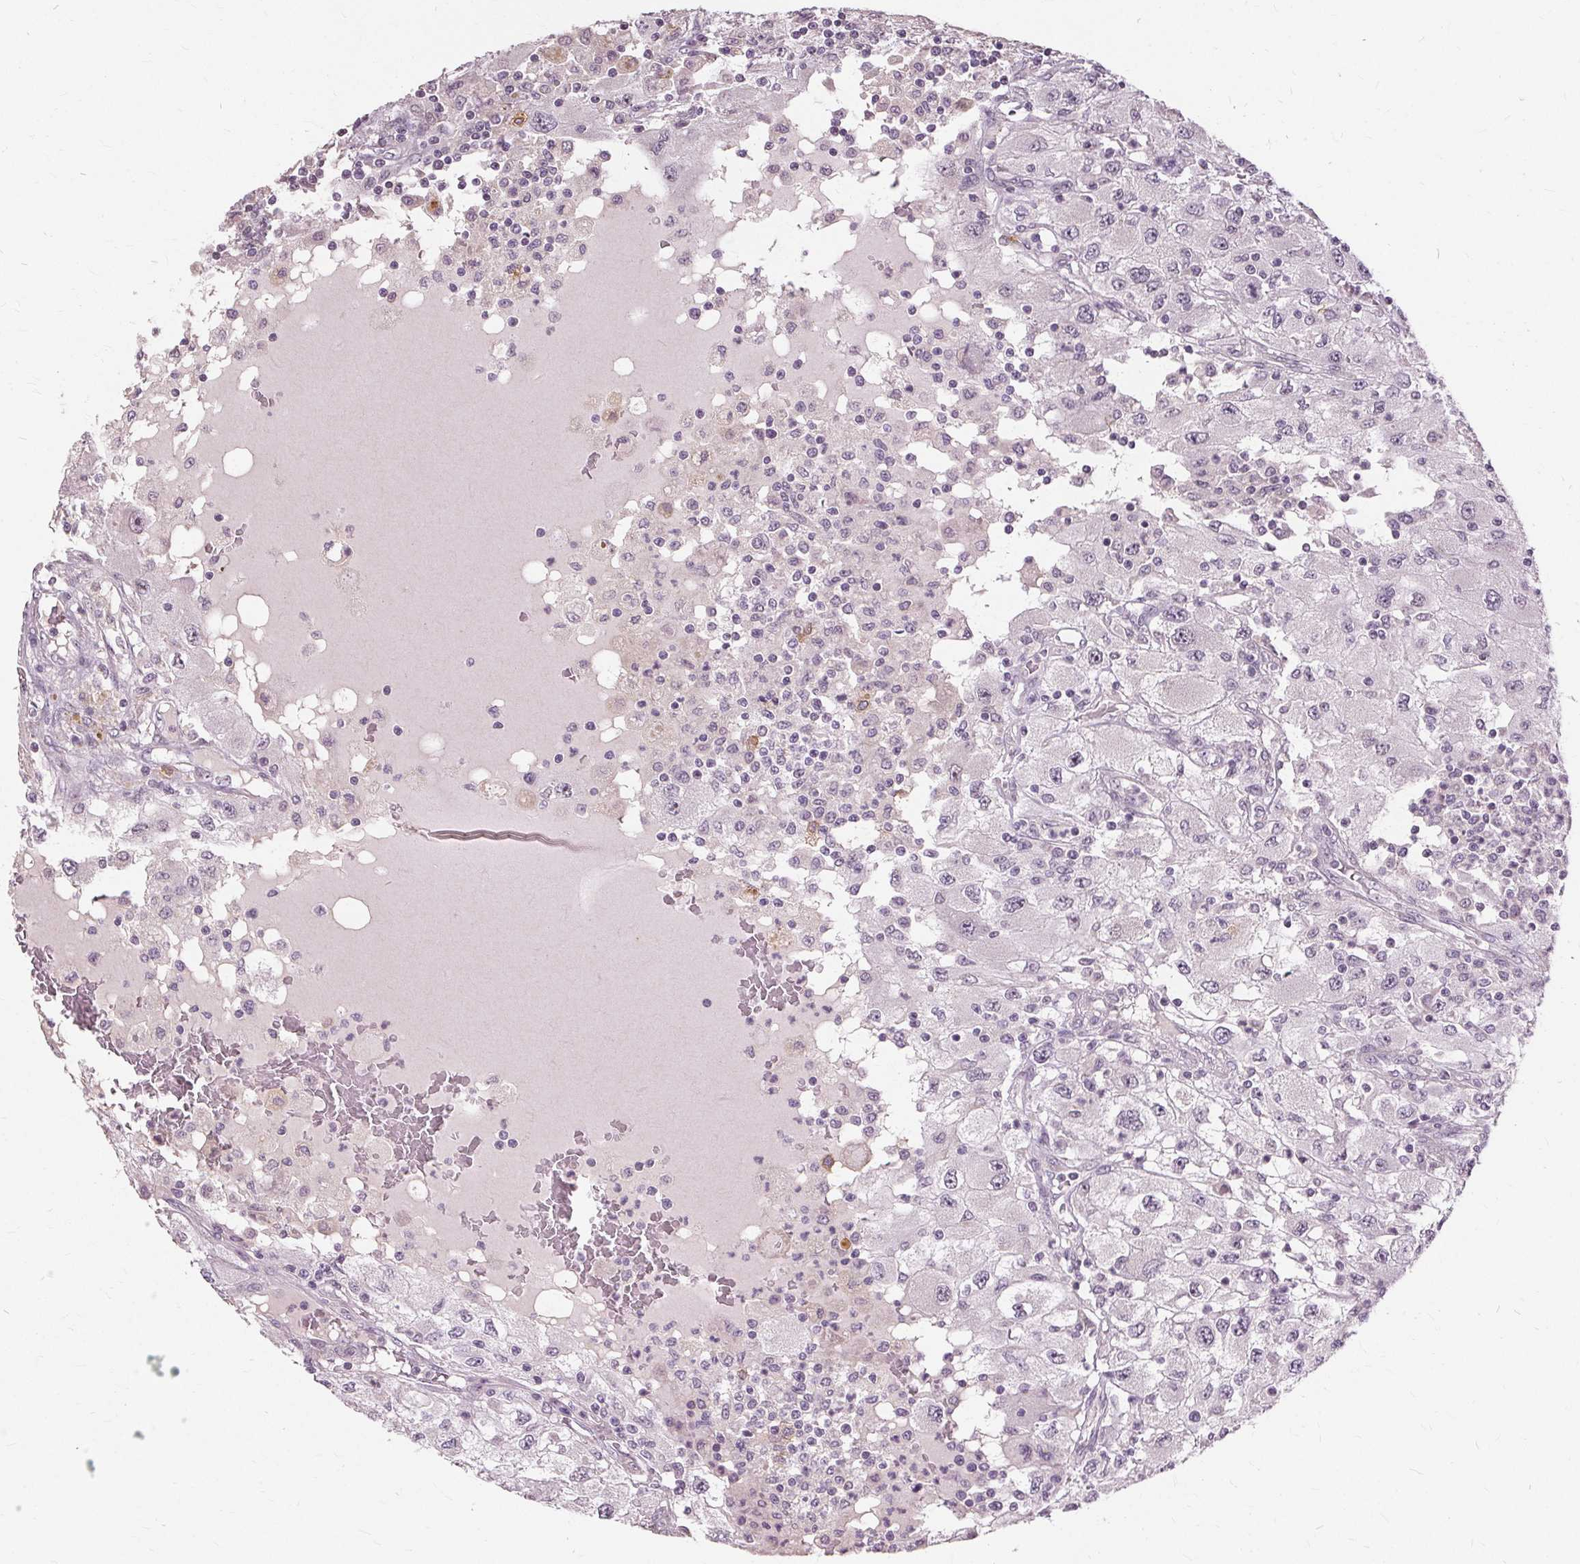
{"staining": {"intensity": "negative", "quantity": "none", "location": "none"}, "tissue": "renal cancer", "cell_type": "Tumor cells", "image_type": "cancer", "snomed": [{"axis": "morphology", "description": "Adenocarcinoma, NOS"}, {"axis": "topography", "description": "Kidney"}], "caption": "Immunohistochemistry micrograph of adenocarcinoma (renal) stained for a protein (brown), which demonstrates no positivity in tumor cells.", "gene": "SIGLEC6", "patient": {"sex": "female", "age": 67}}